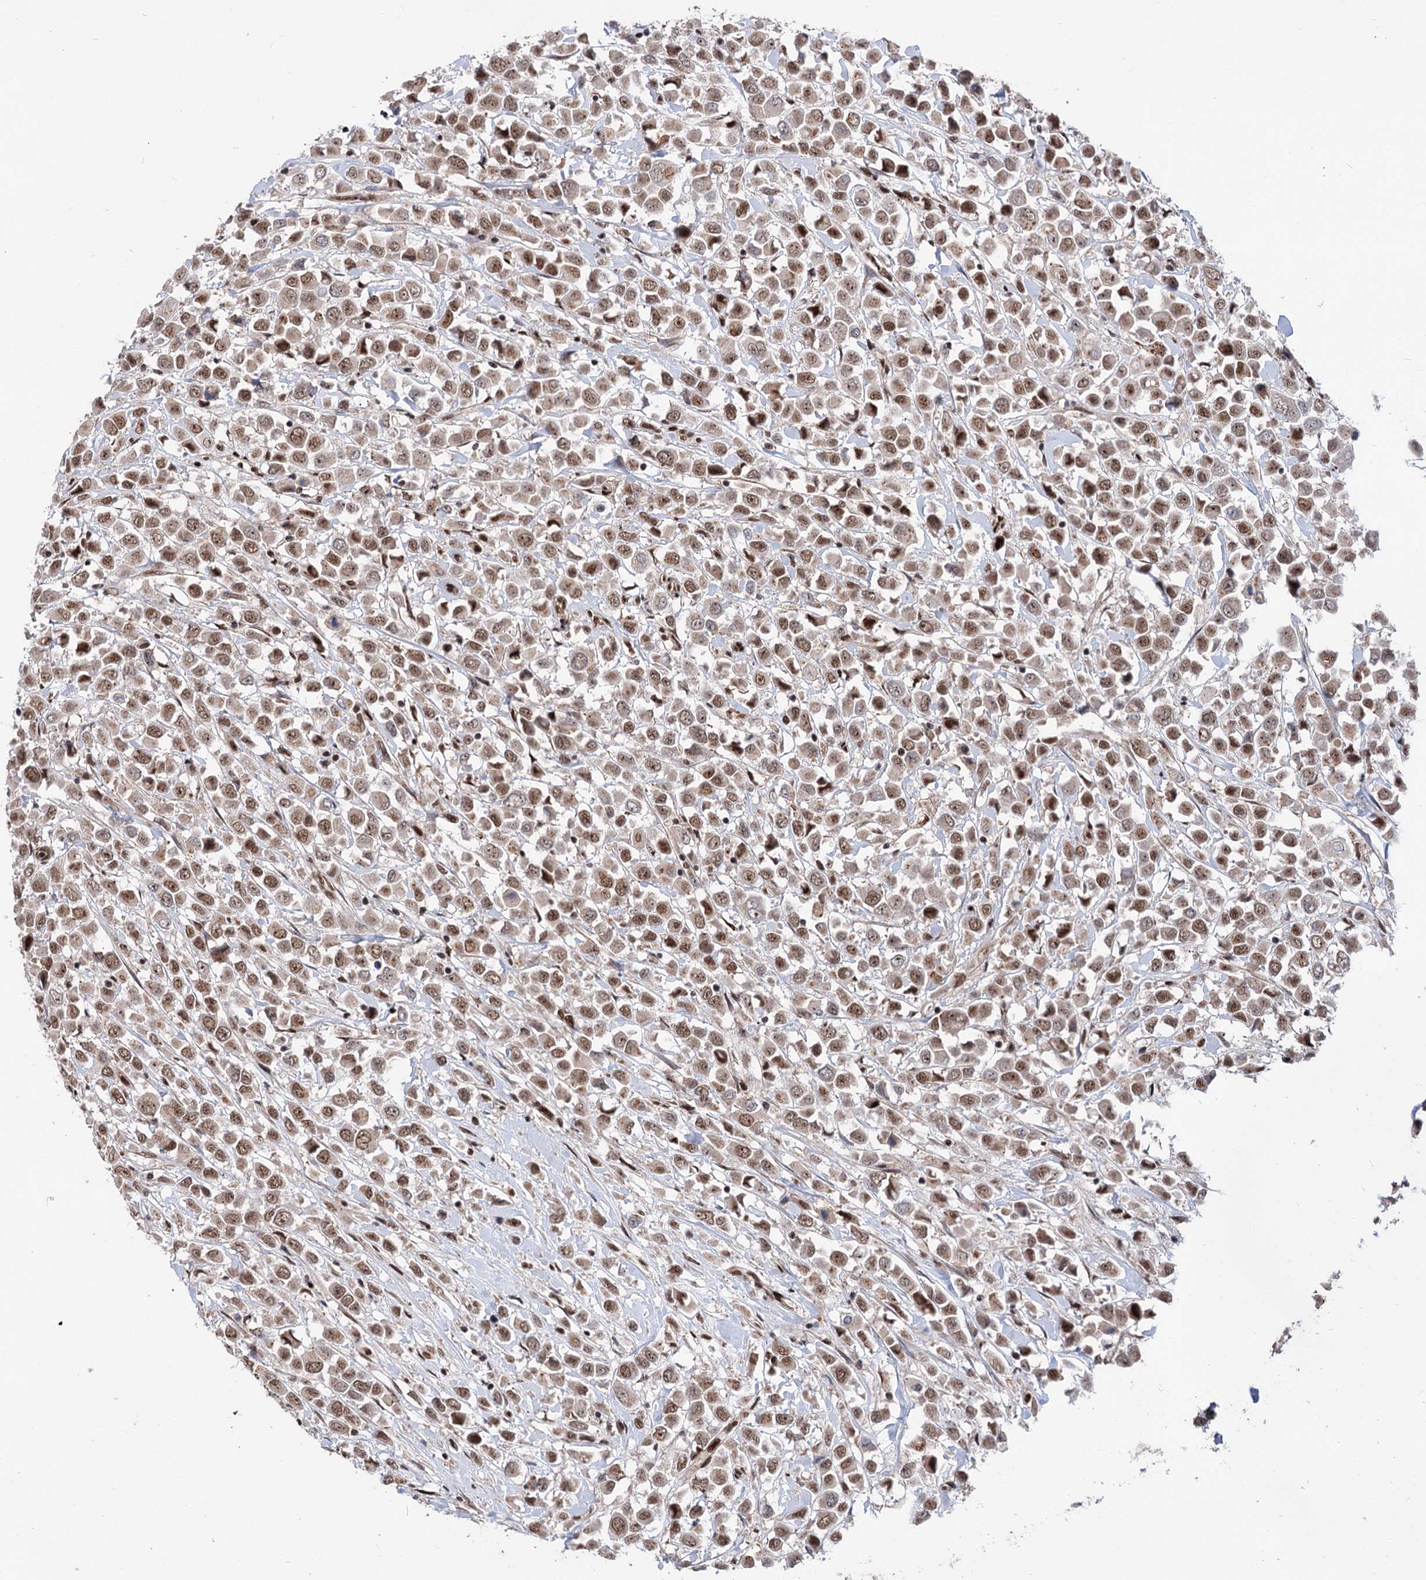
{"staining": {"intensity": "moderate", "quantity": ">75%", "location": "nuclear"}, "tissue": "breast cancer", "cell_type": "Tumor cells", "image_type": "cancer", "snomed": [{"axis": "morphology", "description": "Duct carcinoma"}, {"axis": "topography", "description": "Breast"}], "caption": "Immunohistochemistry image of neoplastic tissue: breast cancer (infiltrating ductal carcinoma) stained using immunohistochemistry displays medium levels of moderate protein expression localized specifically in the nuclear of tumor cells, appearing as a nuclear brown color.", "gene": "MAML1", "patient": {"sex": "female", "age": 61}}